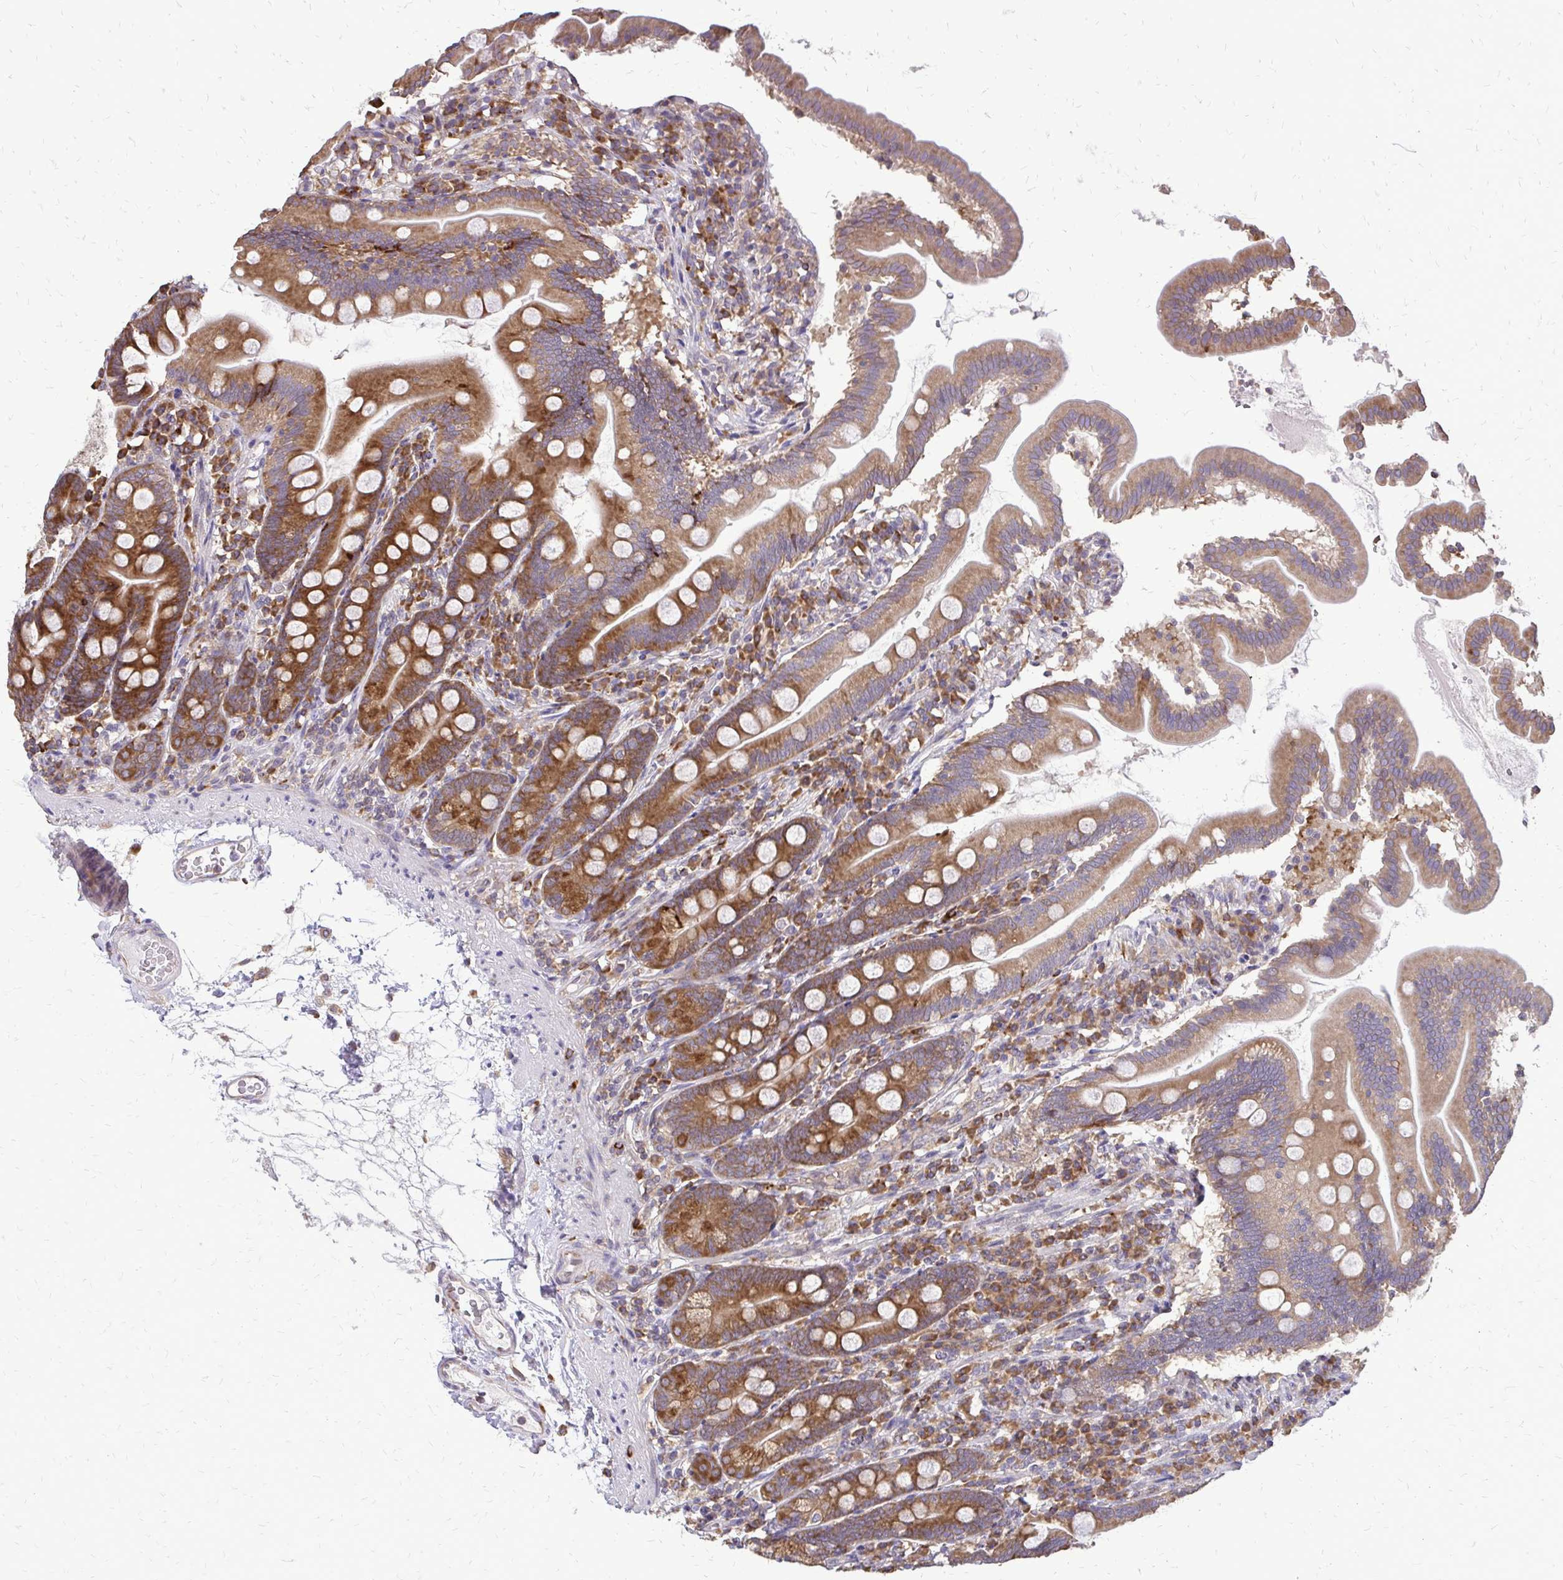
{"staining": {"intensity": "moderate", "quantity": ">75%", "location": "cytoplasmic/membranous"}, "tissue": "duodenum", "cell_type": "Glandular cells", "image_type": "normal", "snomed": [{"axis": "morphology", "description": "Normal tissue, NOS"}, {"axis": "topography", "description": "Duodenum"}], "caption": "IHC staining of benign duodenum, which shows medium levels of moderate cytoplasmic/membranous staining in about >75% of glandular cells indicating moderate cytoplasmic/membranous protein staining. The staining was performed using DAB (brown) for protein detection and nuclei were counterstained in hematoxylin (blue).", "gene": "RPS3", "patient": {"sex": "female", "age": 67}}